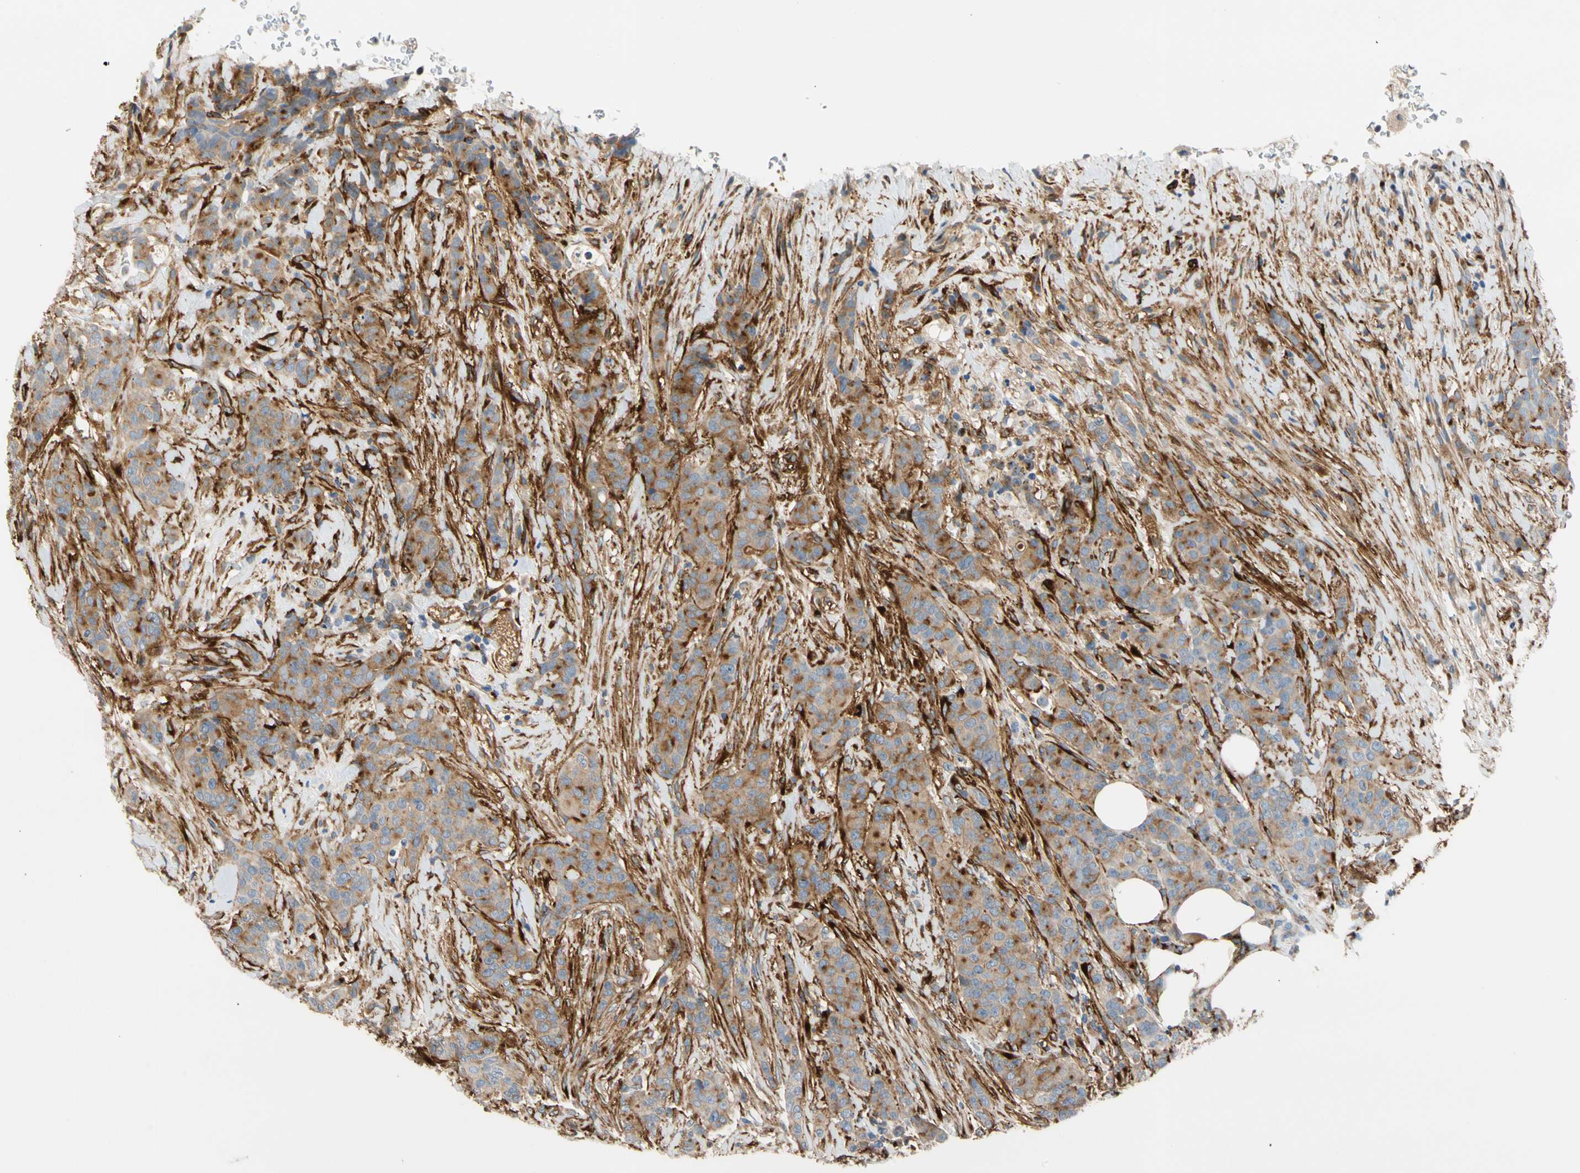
{"staining": {"intensity": "moderate", "quantity": "25%-75%", "location": "cytoplasmic/membranous"}, "tissue": "breast cancer", "cell_type": "Tumor cells", "image_type": "cancer", "snomed": [{"axis": "morphology", "description": "Duct carcinoma"}, {"axis": "topography", "description": "Breast"}], "caption": "Protein expression analysis of human invasive ductal carcinoma (breast) reveals moderate cytoplasmic/membranous staining in about 25%-75% of tumor cells. The protein is shown in brown color, while the nuclei are stained blue.", "gene": "ENTREP3", "patient": {"sex": "female", "age": 40}}